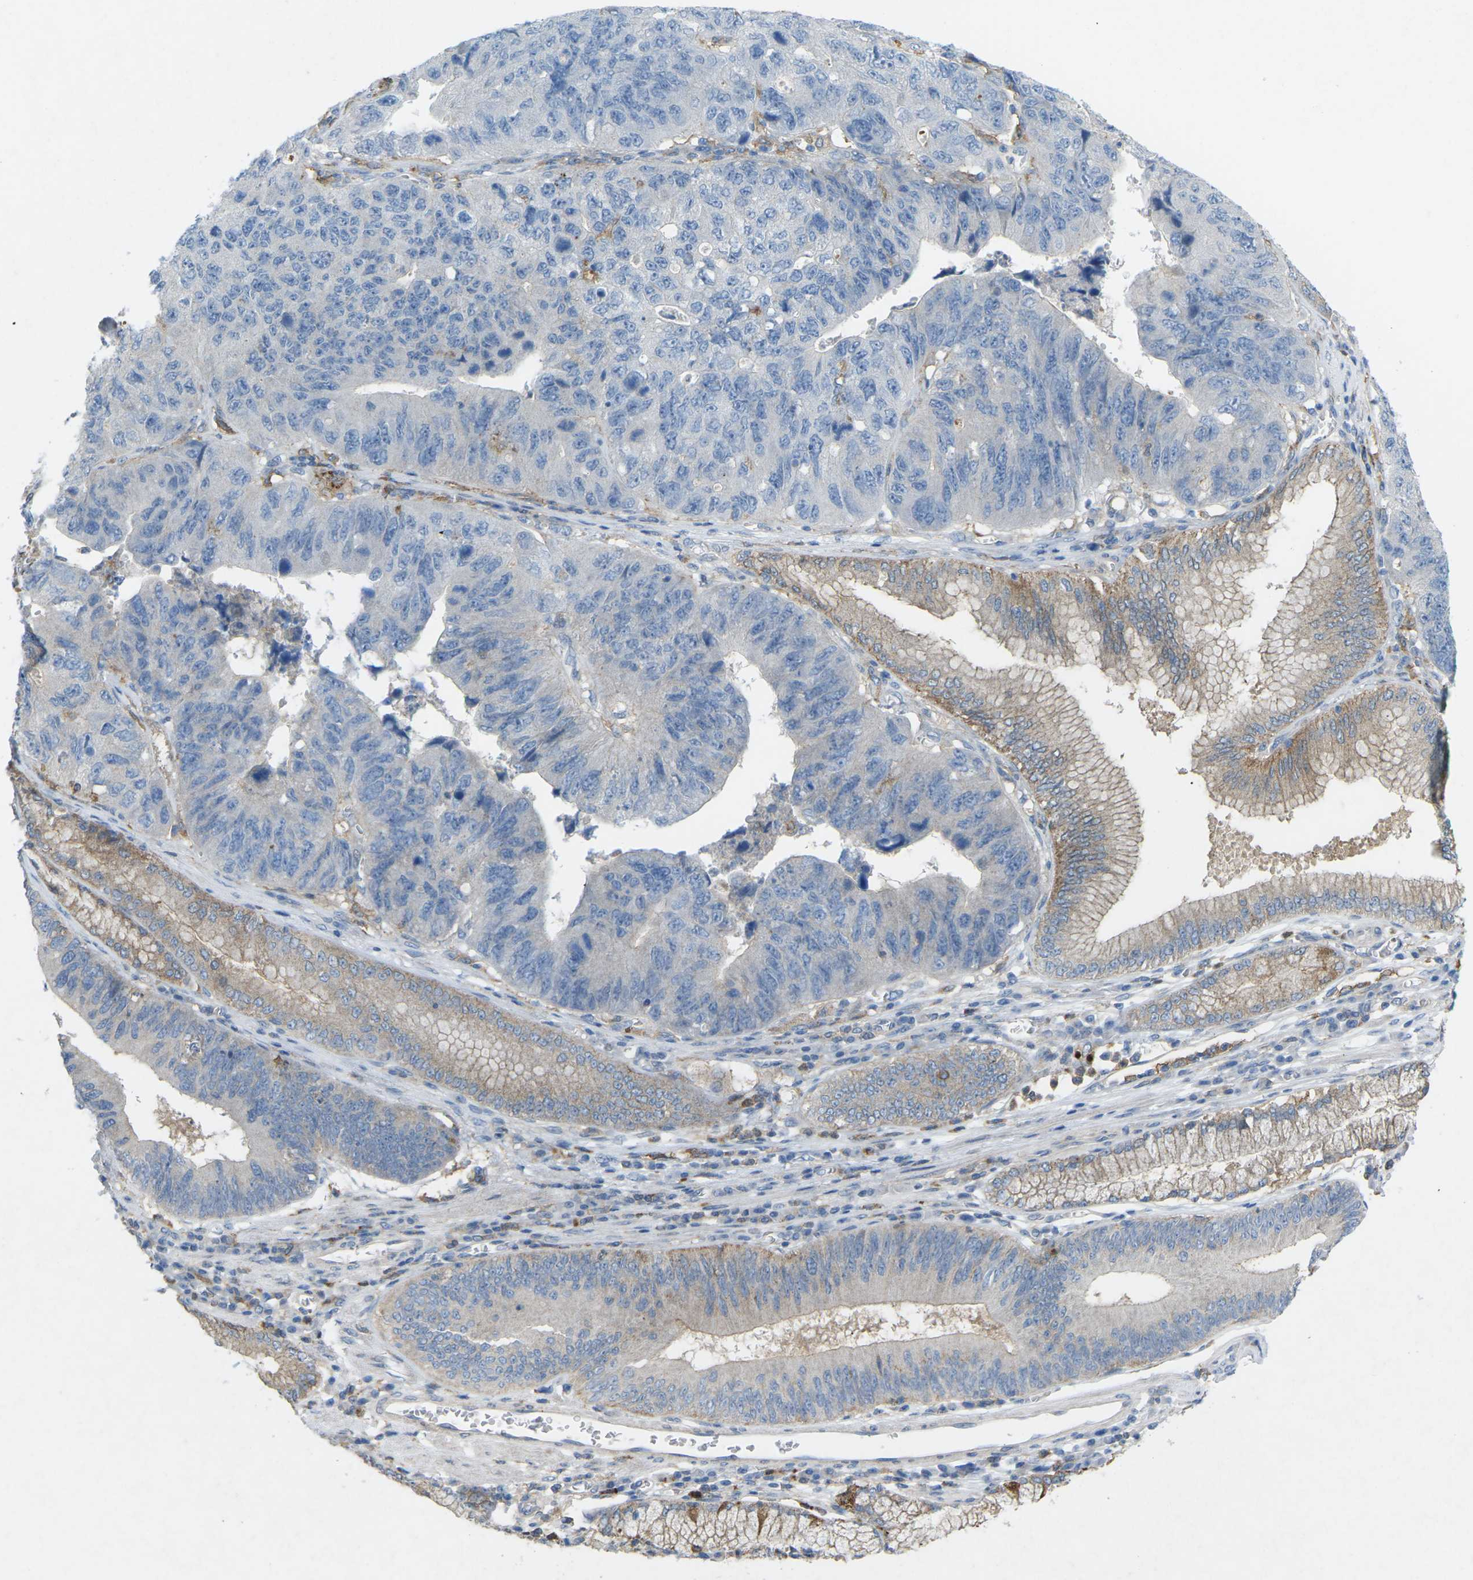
{"staining": {"intensity": "weak", "quantity": "25%-75%", "location": "cytoplasmic/membranous"}, "tissue": "stomach cancer", "cell_type": "Tumor cells", "image_type": "cancer", "snomed": [{"axis": "morphology", "description": "Adenocarcinoma, NOS"}, {"axis": "topography", "description": "Stomach"}], "caption": "IHC histopathology image of stomach adenocarcinoma stained for a protein (brown), which shows low levels of weak cytoplasmic/membranous expression in approximately 25%-75% of tumor cells.", "gene": "STK11", "patient": {"sex": "male", "age": 59}}